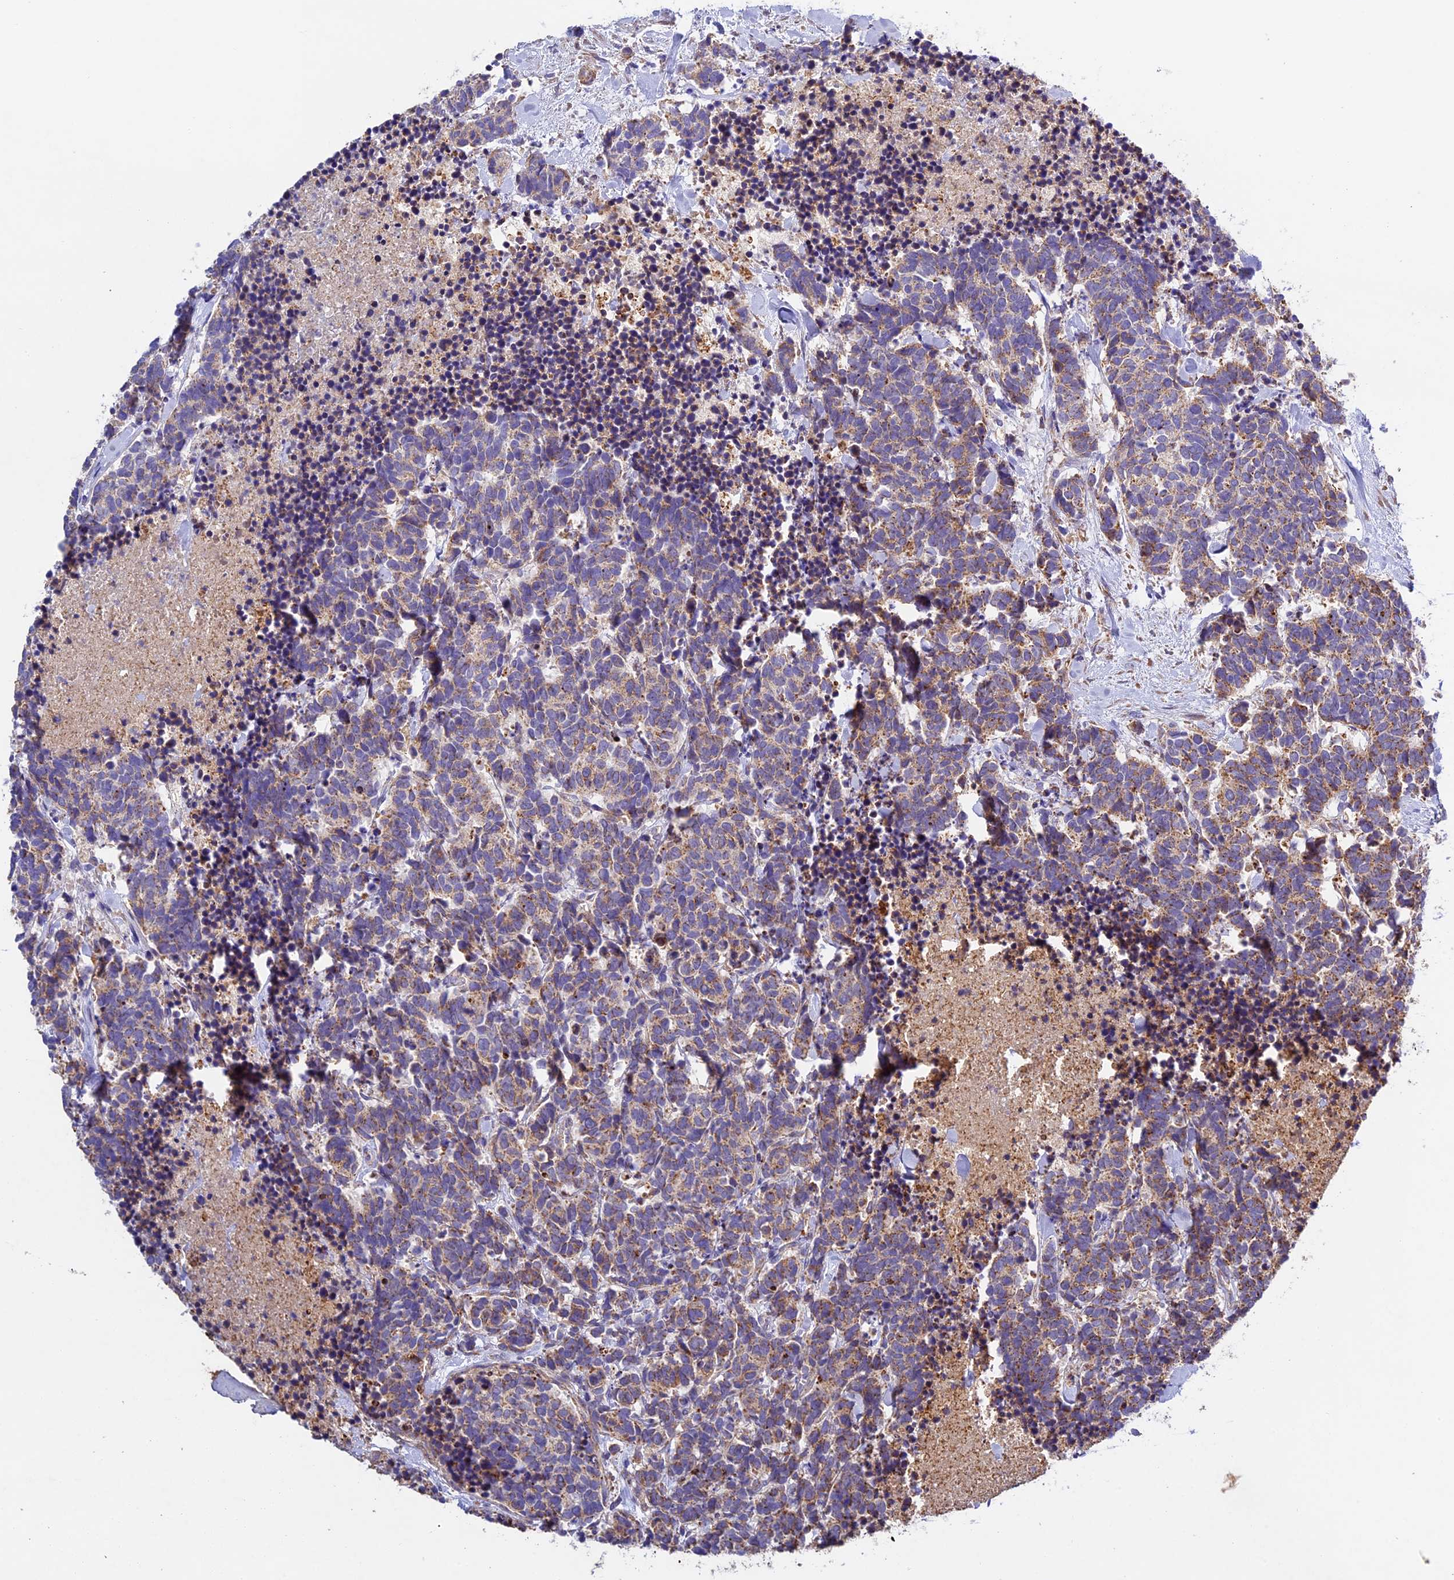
{"staining": {"intensity": "moderate", "quantity": ">75%", "location": "cytoplasmic/membranous"}, "tissue": "carcinoid", "cell_type": "Tumor cells", "image_type": "cancer", "snomed": [{"axis": "morphology", "description": "Carcinoma, NOS"}, {"axis": "morphology", "description": "Carcinoid, malignant, NOS"}, {"axis": "topography", "description": "Prostate"}], "caption": "A brown stain labels moderate cytoplasmic/membranous positivity of a protein in carcinoid tumor cells.", "gene": "OCEL1", "patient": {"sex": "male", "age": 57}}